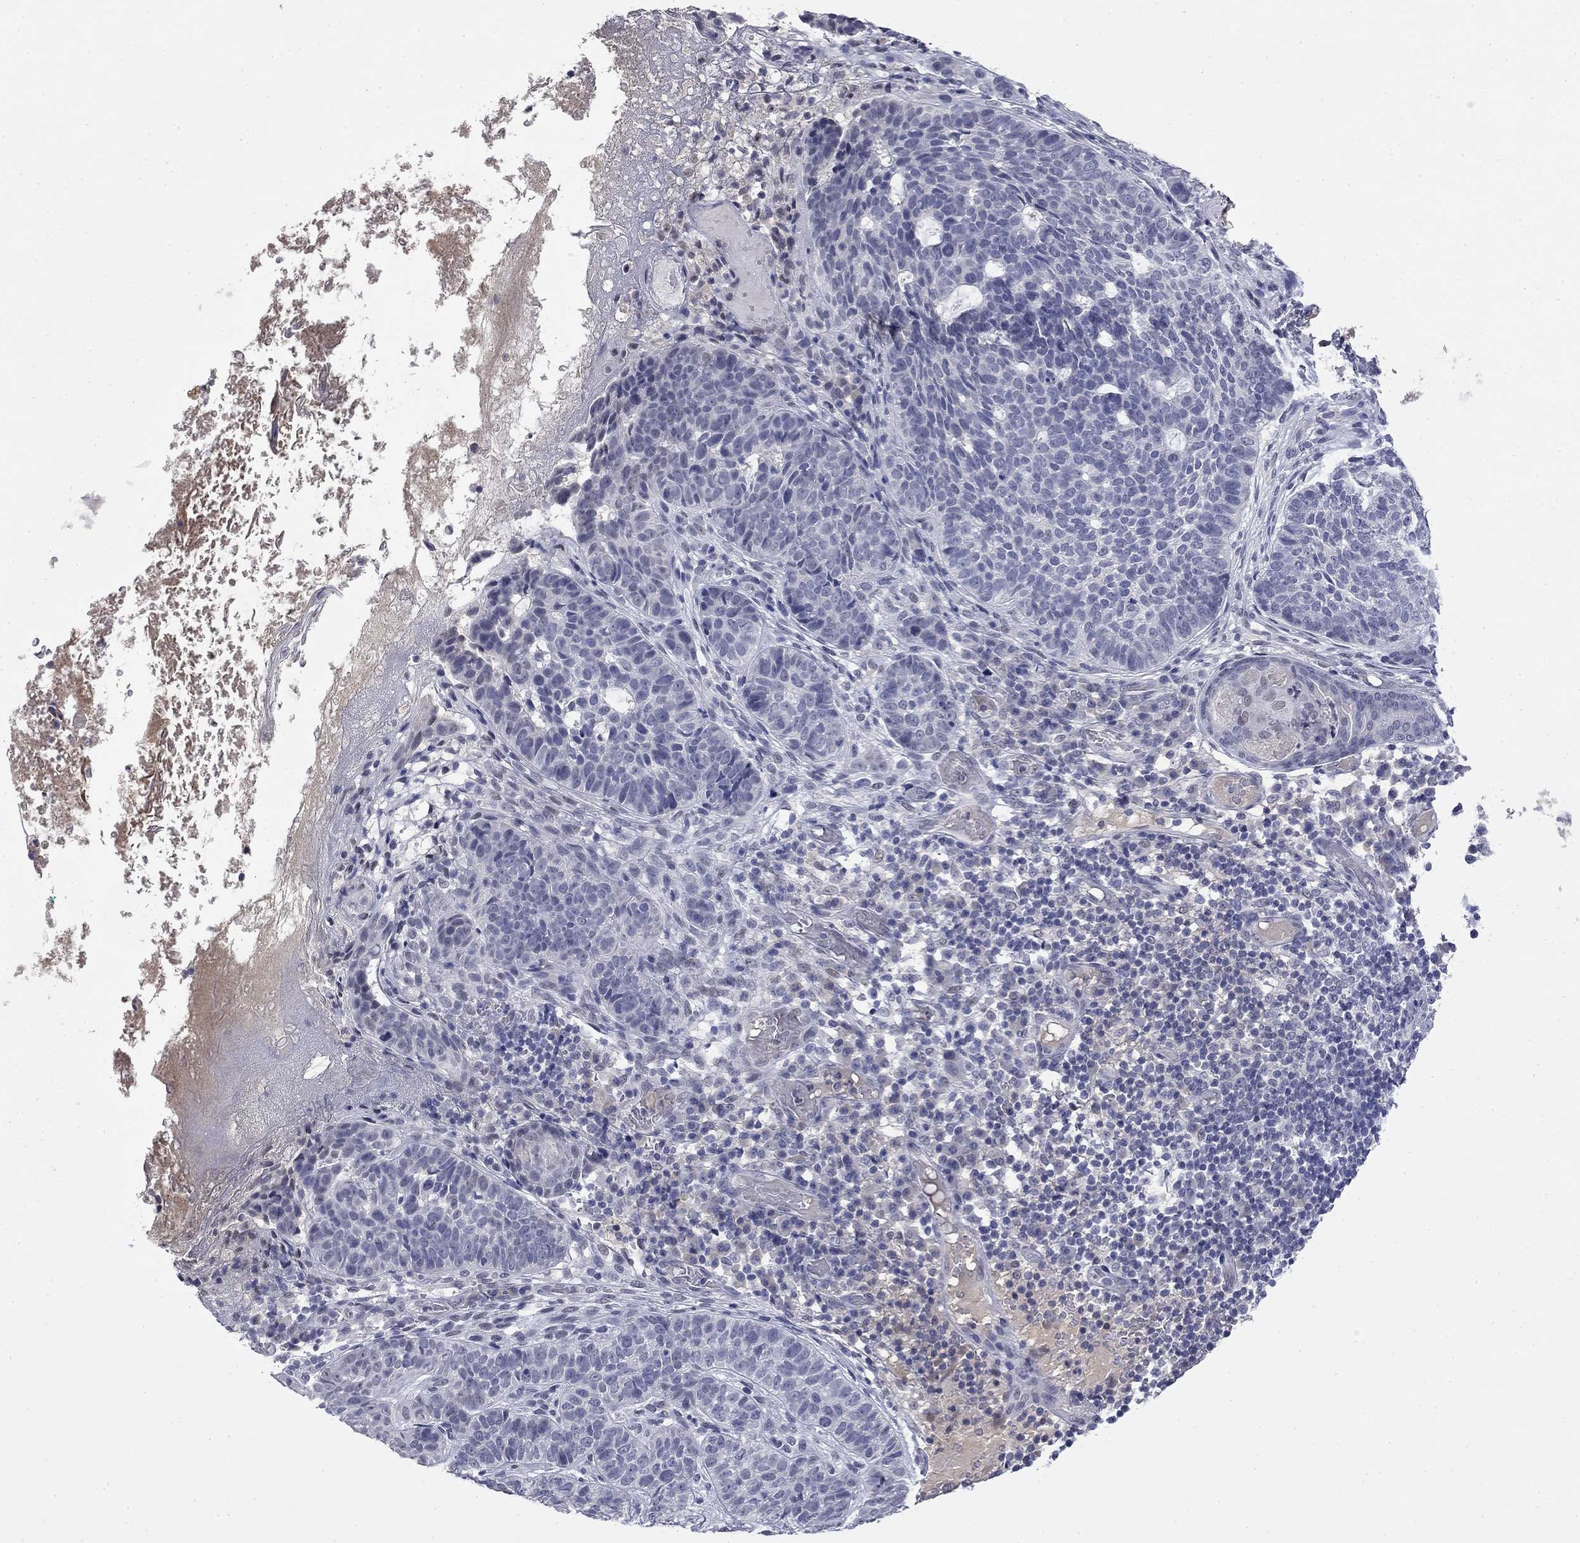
{"staining": {"intensity": "negative", "quantity": "none", "location": "none"}, "tissue": "skin cancer", "cell_type": "Tumor cells", "image_type": "cancer", "snomed": [{"axis": "morphology", "description": "Basal cell carcinoma"}, {"axis": "topography", "description": "Skin"}], "caption": "The image demonstrates no significant staining in tumor cells of skin cancer (basal cell carcinoma).", "gene": "SLC51A", "patient": {"sex": "female", "age": 69}}